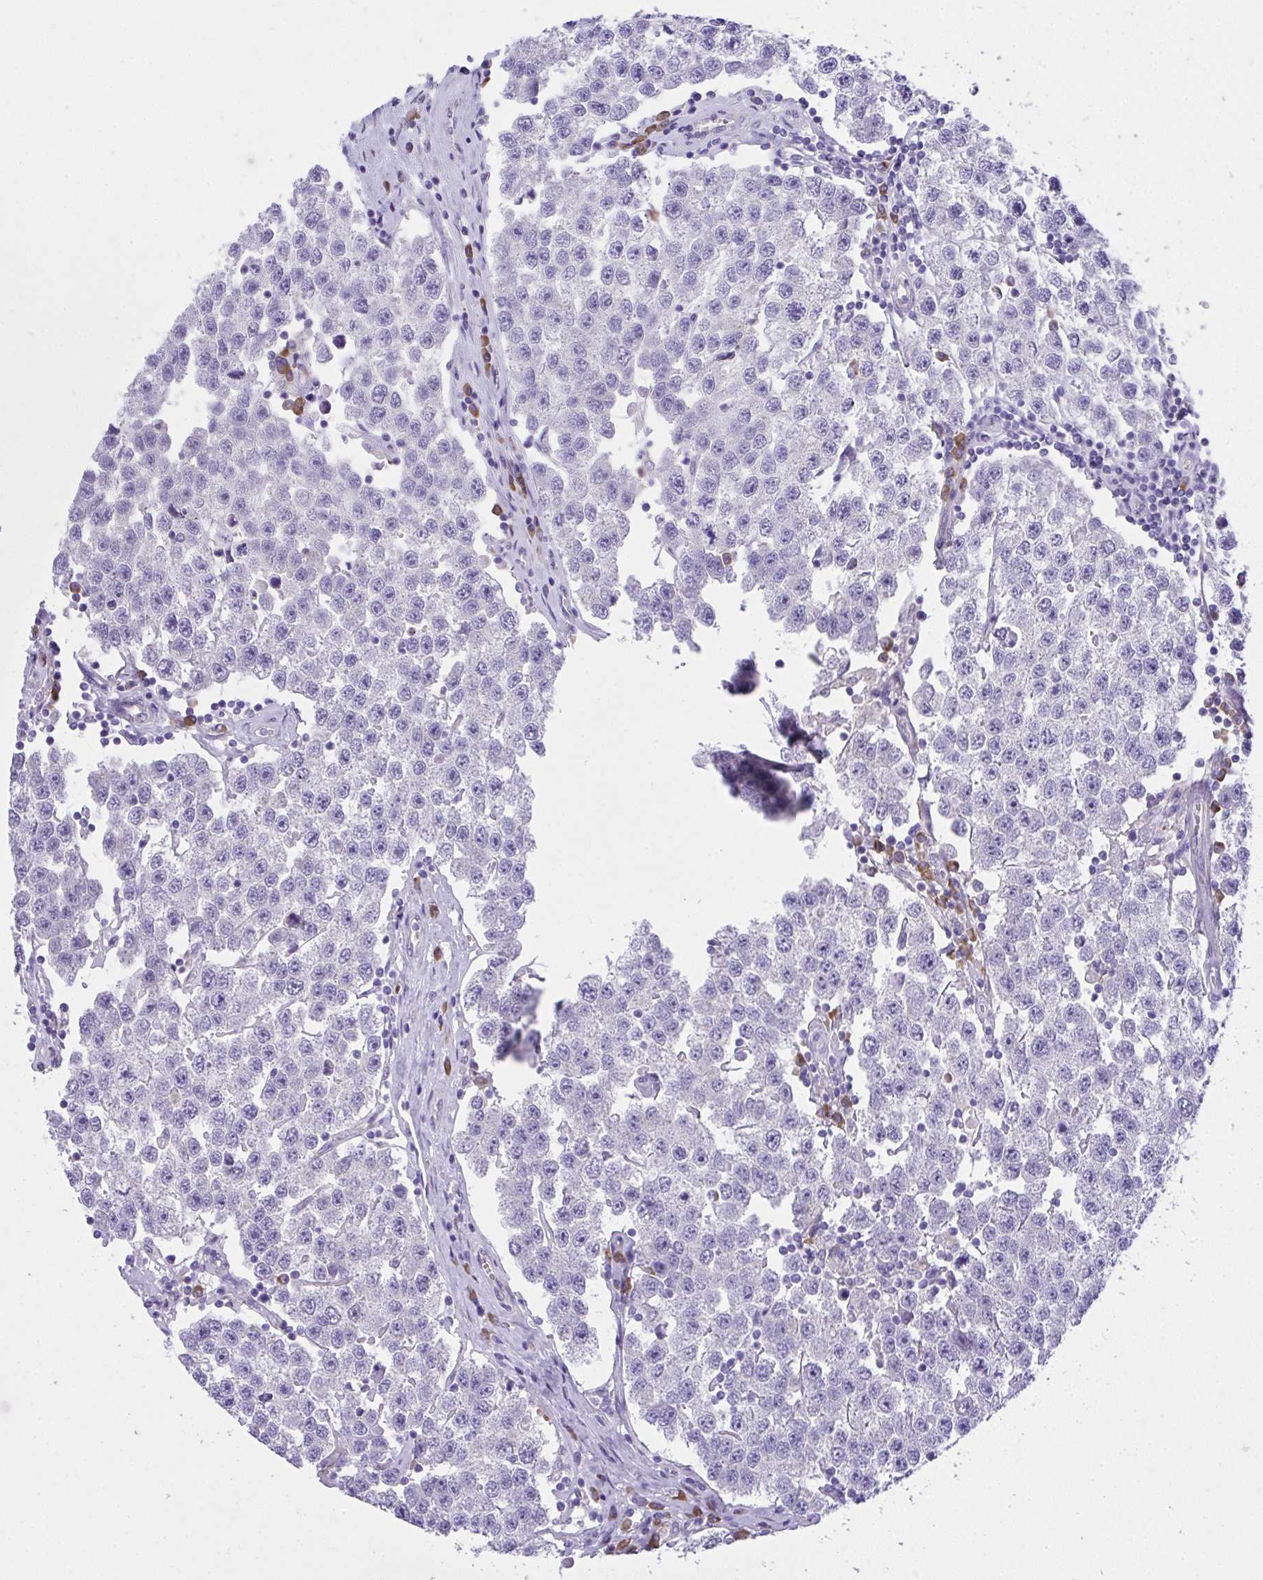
{"staining": {"intensity": "negative", "quantity": "none", "location": "none"}, "tissue": "testis cancer", "cell_type": "Tumor cells", "image_type": "cancer", "snomed": [{"axis": "morphology", "description": "Seminoma, NOS"}, {"axis": "topography", "description": "Testis"}], "caption": "This is an immunohistochemistry (IHC) micrograph of testis cancer (seminoma). There is no positivity in tumor cells.", "gene": "ADRA2C", "patient": {"sex": "male", "age": 34}}